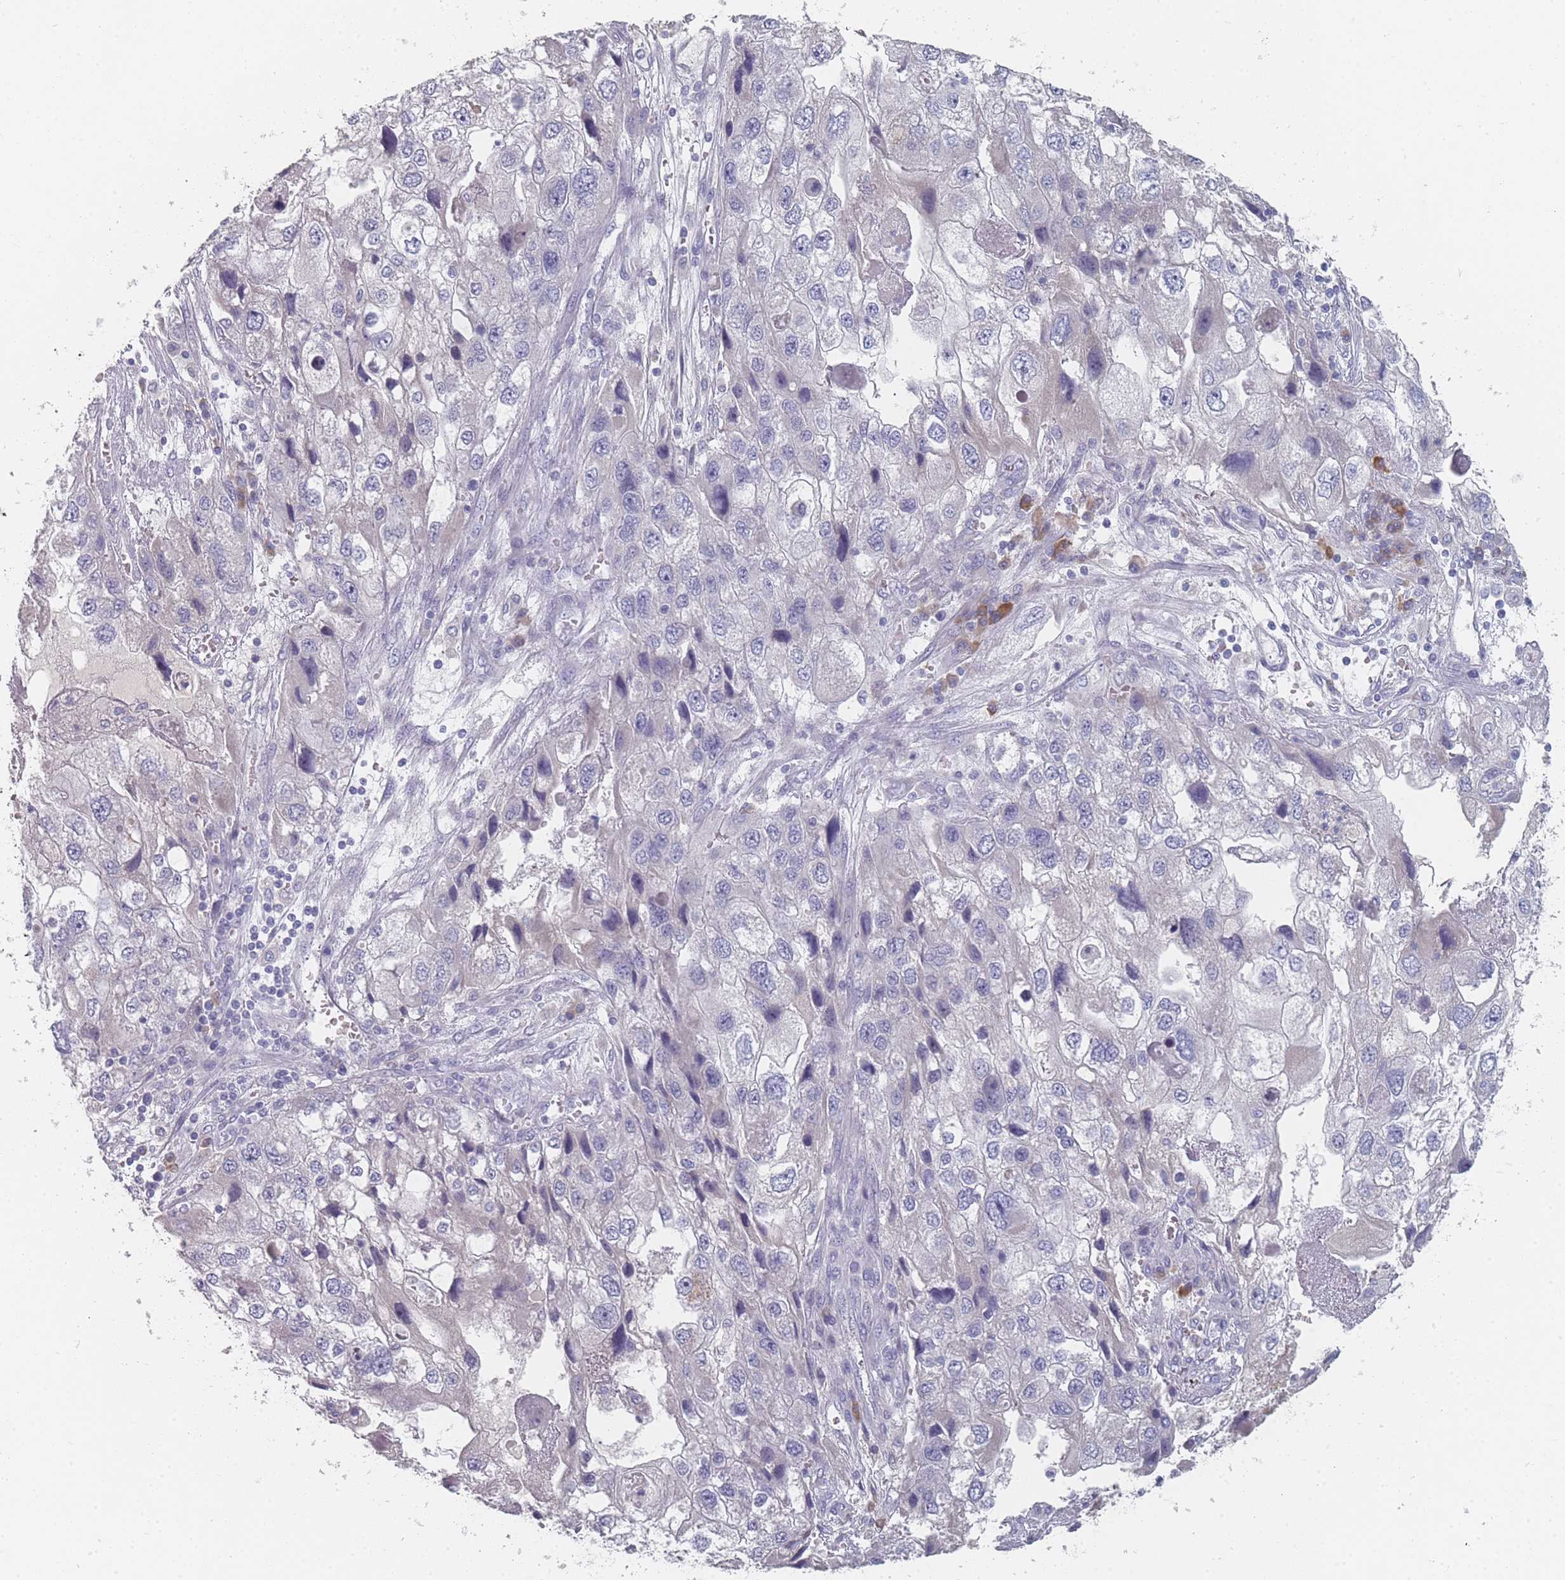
{"staining": {"intensity": "negative", "quantity": "none", "location": "none"}, "tissue": "endometrial cancer", "cell_type": "Tumor cells", "image_type": "cancer", "snomed": [{"axis": "morphology", "description": "Adenocarcinoma, NOS"}, {"axis": "topography", "description": "Endometrium"}], "caption": "Photomicrograph shows no protein expression in tumor cells of endometrial adenocarcinoma tissue.", "gene": "SLC35E4", "patient": {"sex": "female", "age": 49}}